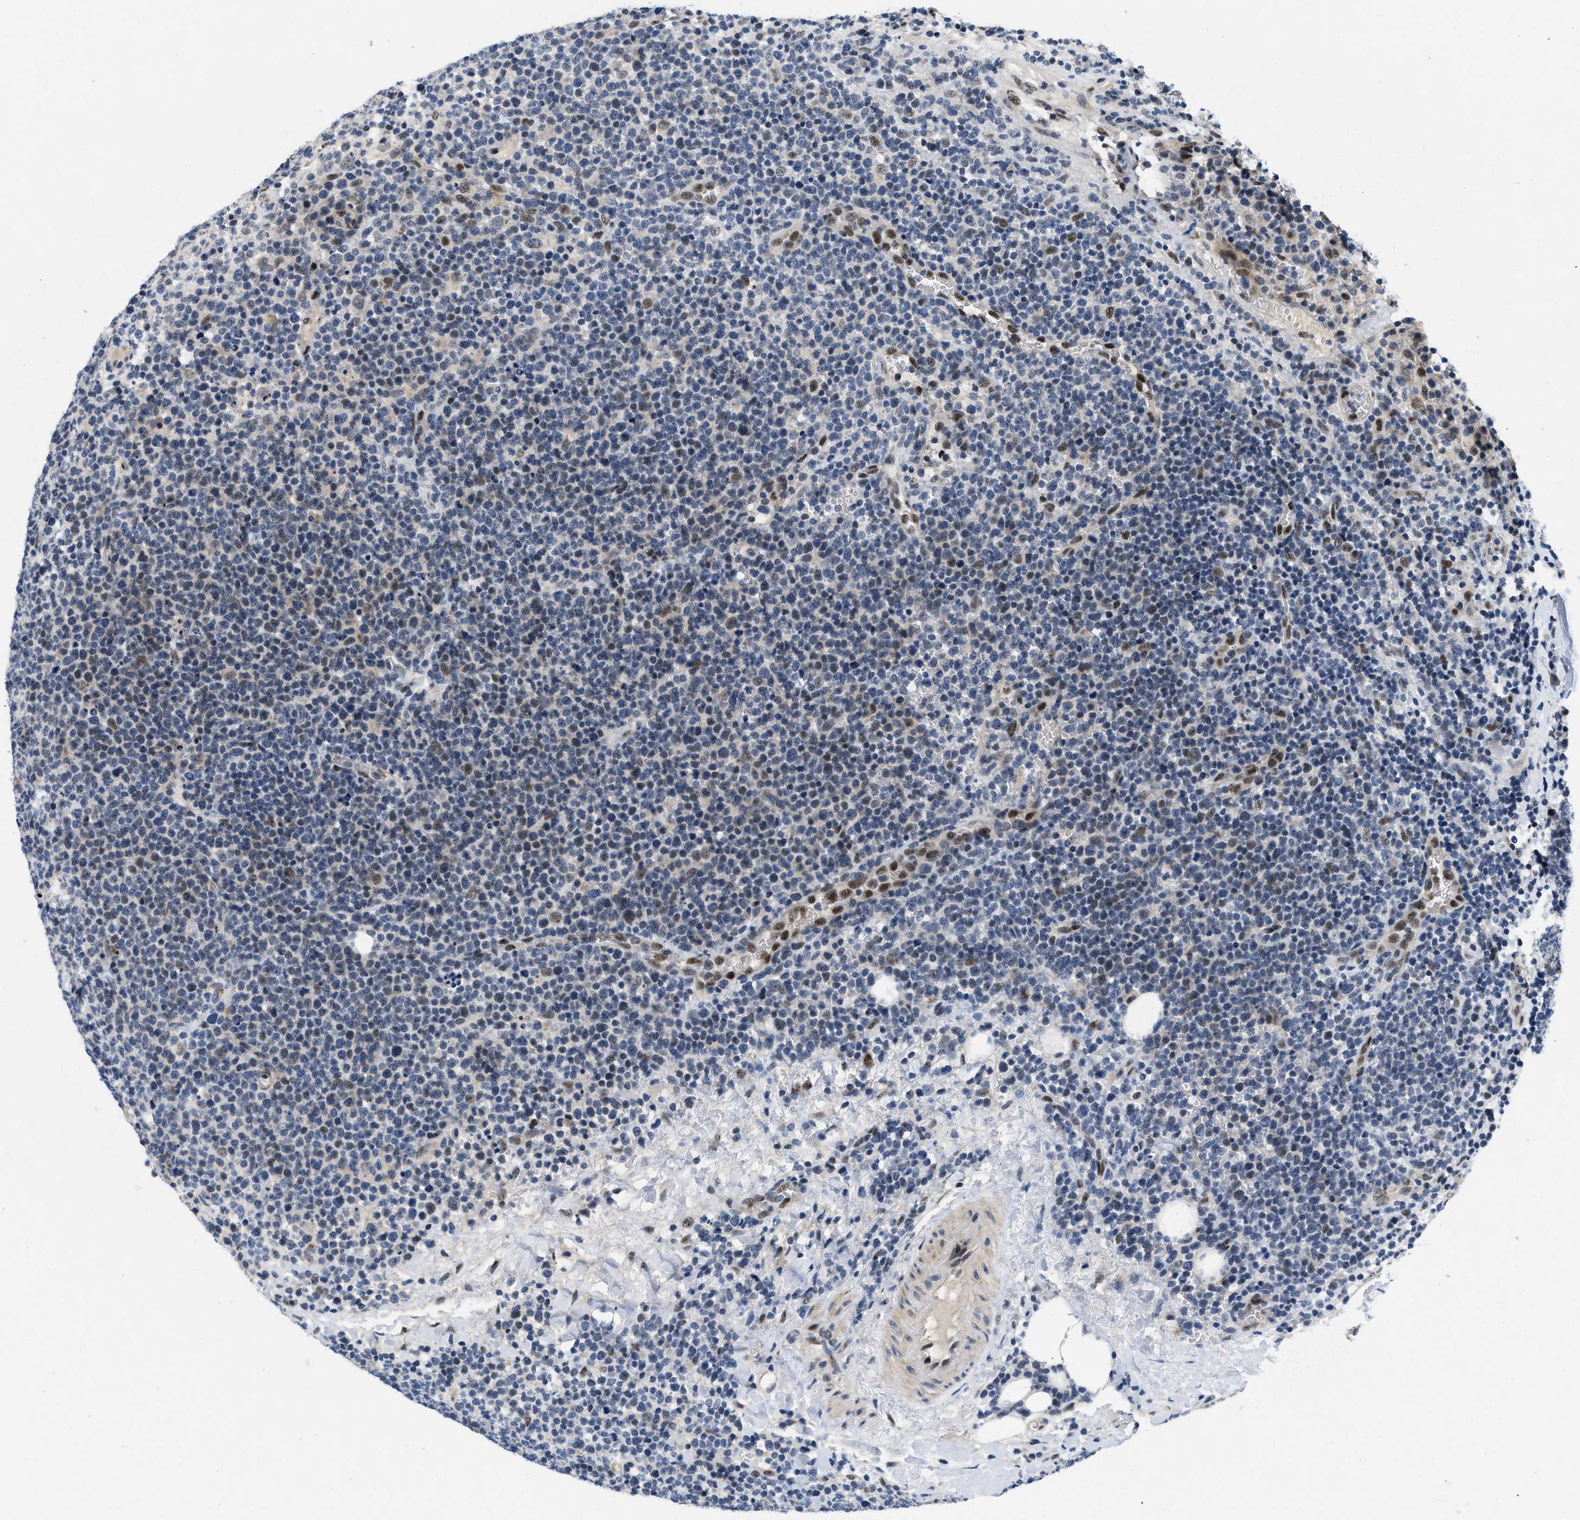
{"staining": {"intensity": "weak", "quantity": "<25%", "location": "nuclear"}, "tissue": "lymphoma", "cell_type": "Tumor cells", "image_type": "cancer", "snomed": [{"axis": "morphology", "description": "Malignant lymphoma, non-Hodgkin's type, High grade"}, {"axis": "topography", "description": "Lymph node"}], "caption": "Micrograph shows no significant protein positivity in tumor cells of lymphoma.", "gene": "VIP", "patient": {"sex": "male", "age": 61}}